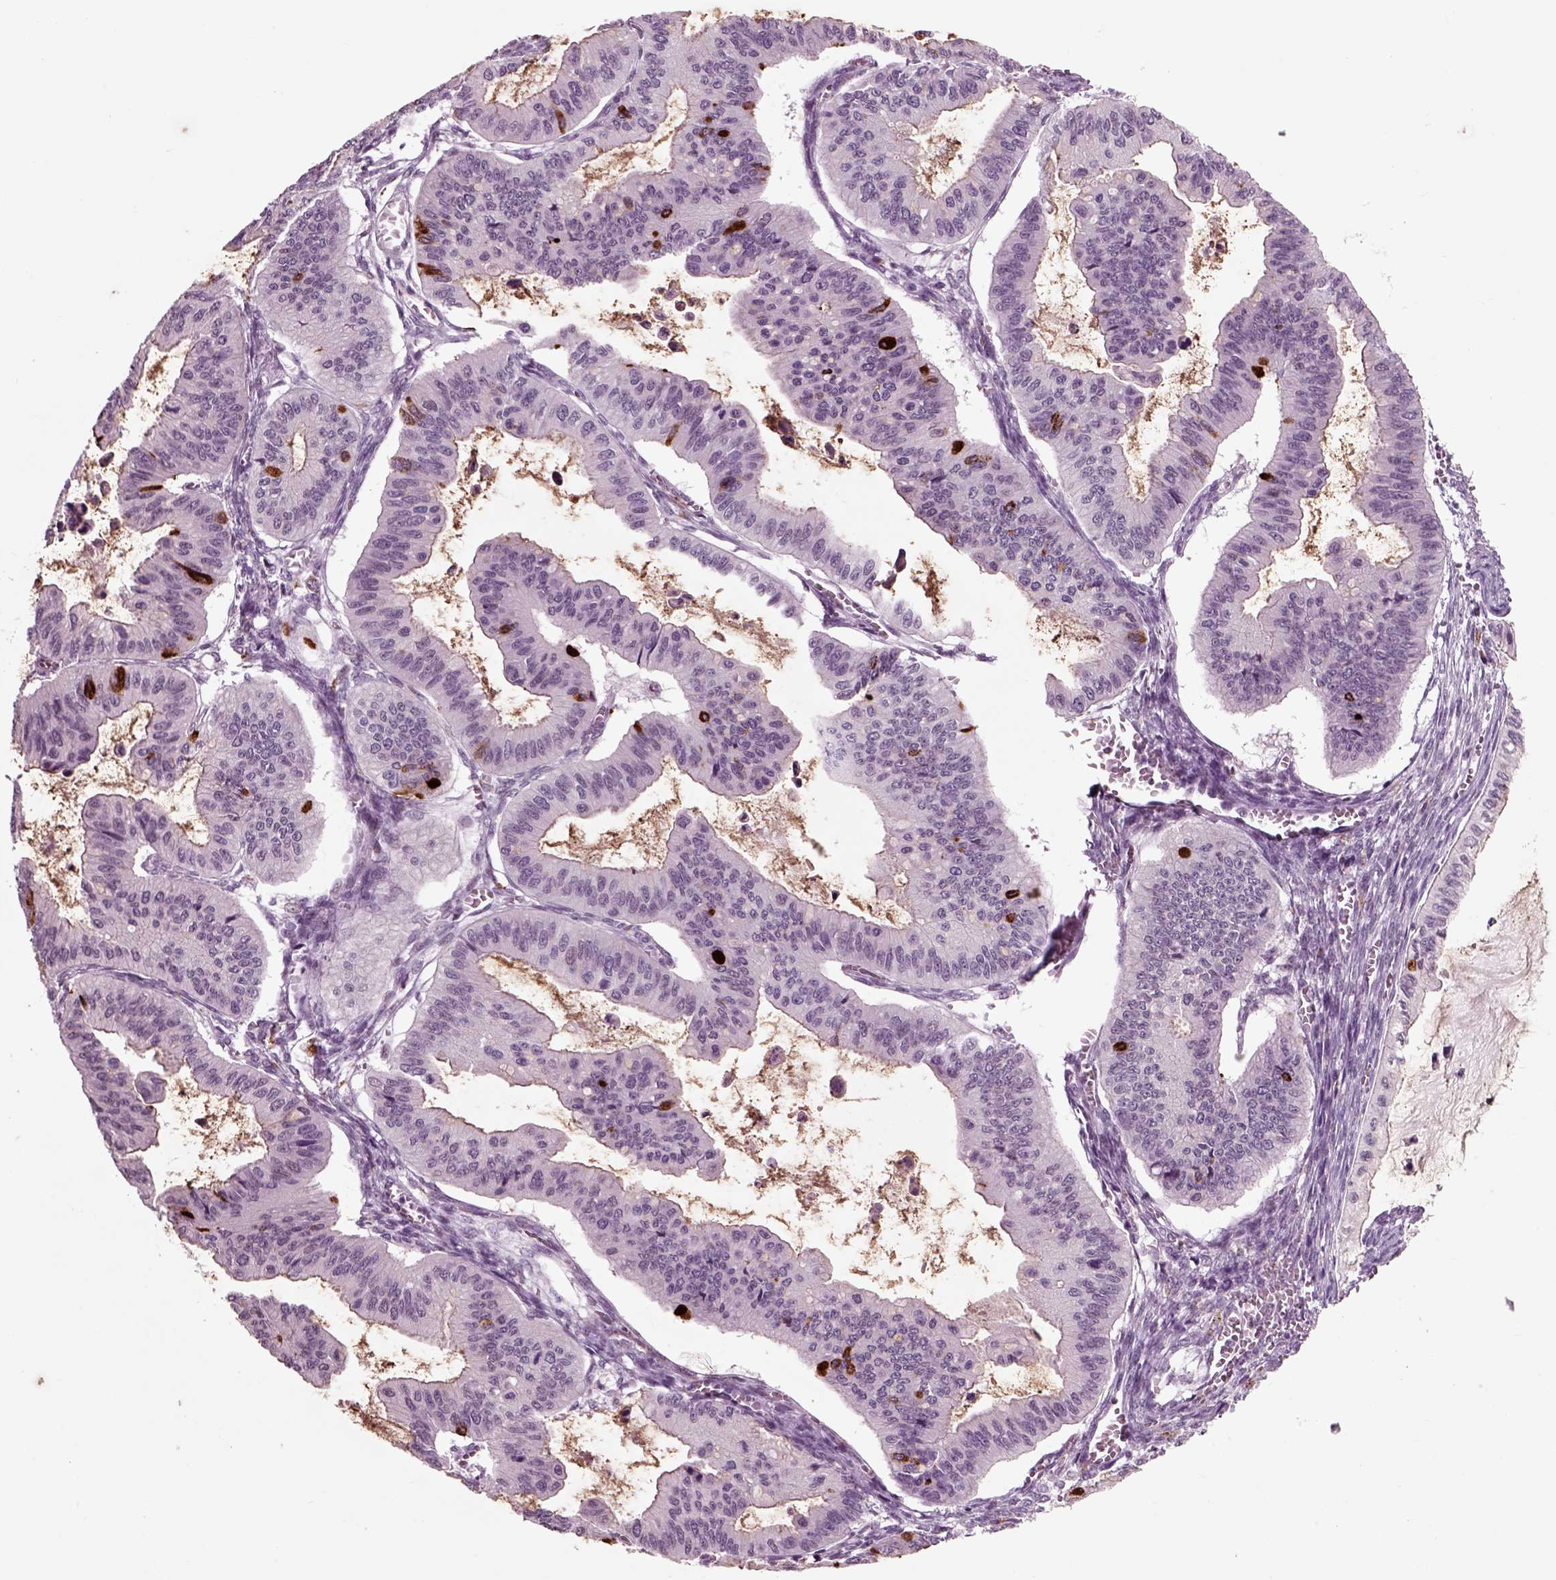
{"staining": {"intensity": "strong", "quantity": "<25%", "location": "cytoplasmic/membranous"}, "tissue": "ovarian cancer", "cell_type": "Tumor cells", "image_type": "cancer", "snomed": [{"axis": "morphology", "description": "Cystadenocarcinoma, mucinous, NOS"}, {"axis": "topography", "description": "Ovary"}], "caption": "Mucinous cystadenocarcinoma (ovarian) was stained to show a protein in brown. There is medium levels of strong cytoplasmic/membranous expression in approximately <25% of tumor cells.", "gene": "CHGB", "patient": {"sex": "female", "age": 72}}